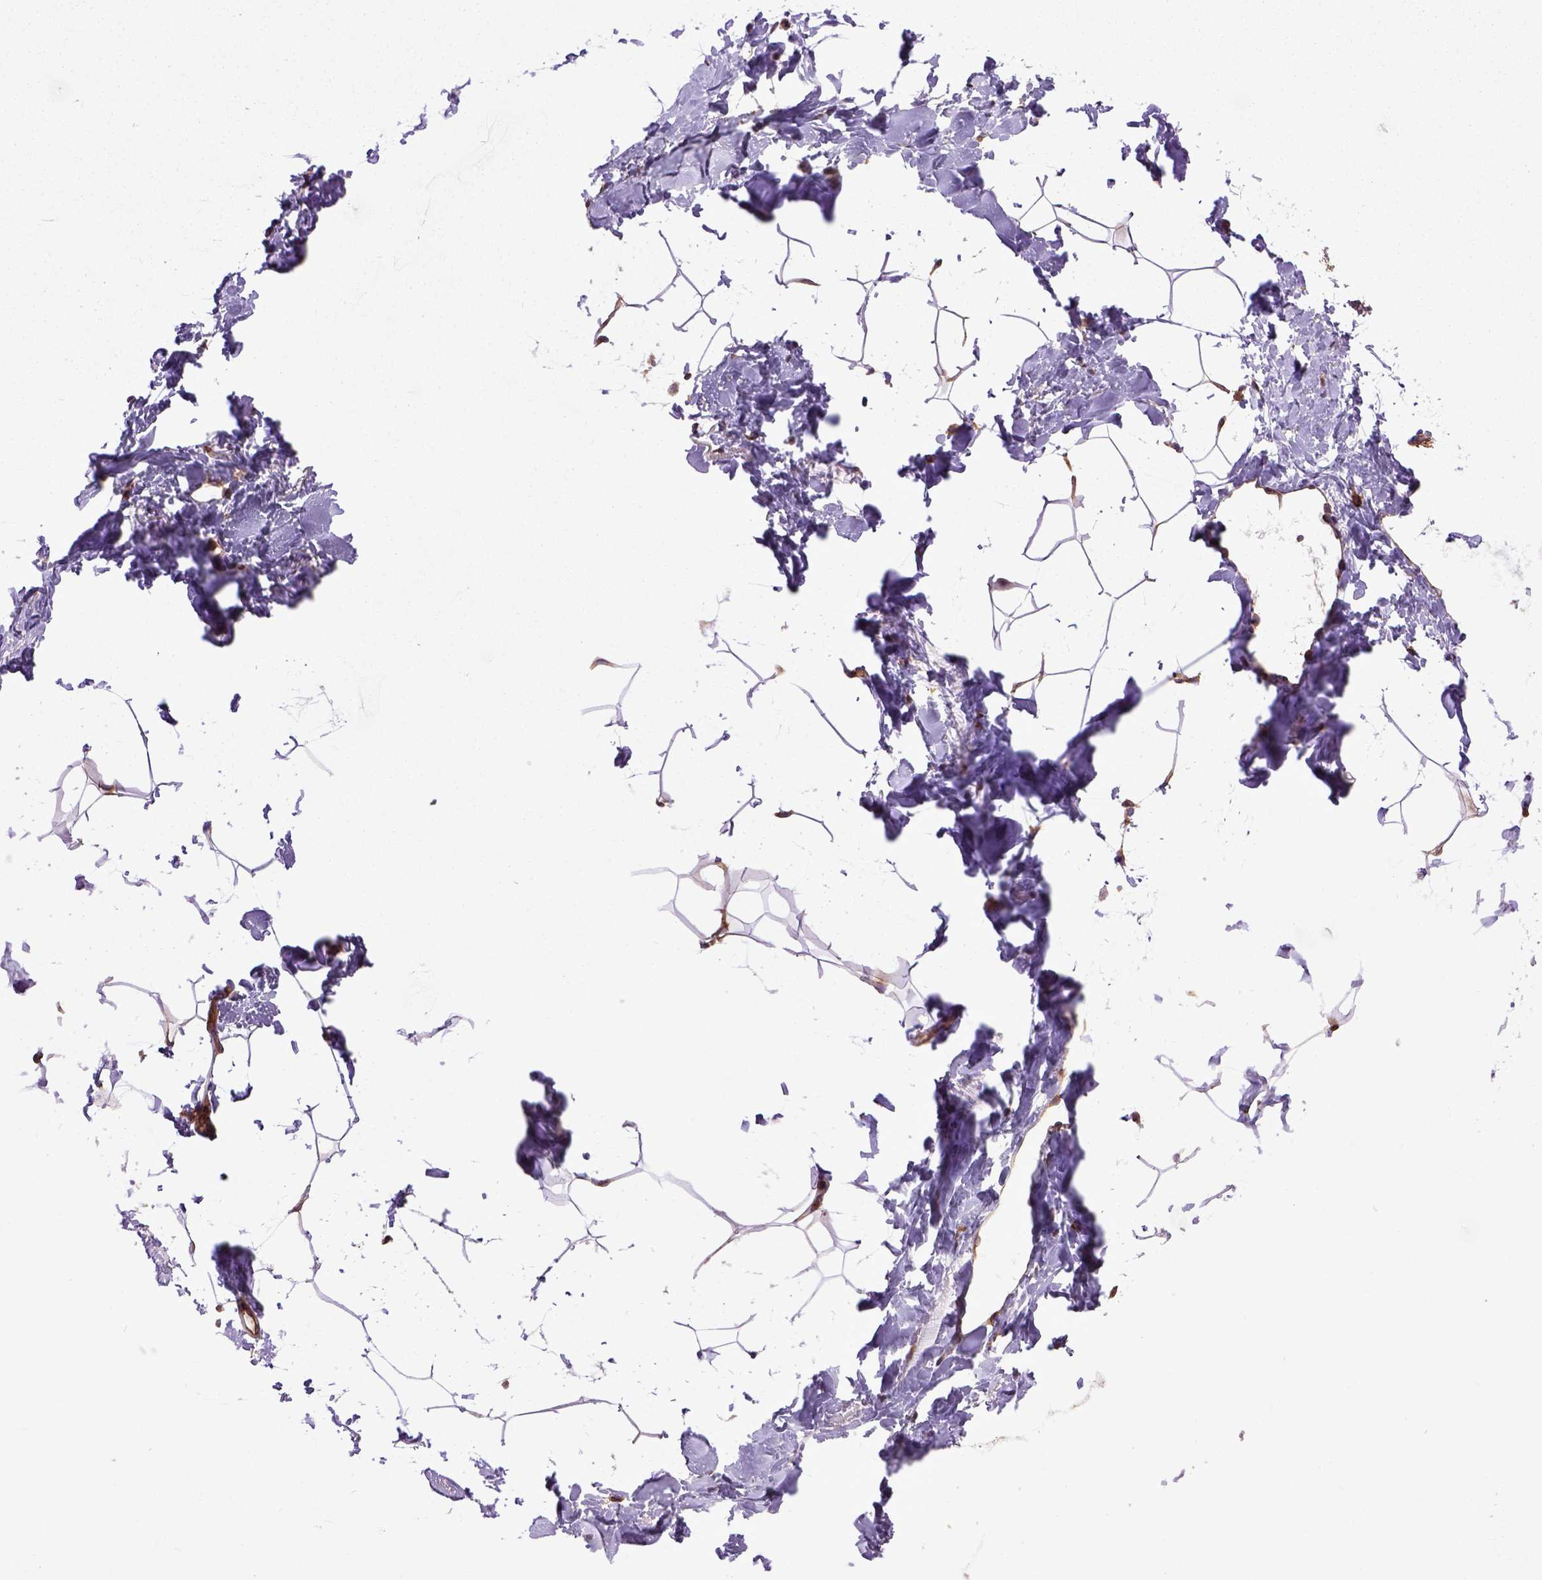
{"staining": {"intensity": "moderate", "quantity": "25%-75%", "location": "cytoplasmic/membranous"}, "tissue": "breast", "cell_type": "Adipocytes", "image_type": "normal", "snomed": [{"axis": "morphology", "description": "Normal tissue, NOS"}, {"axis": "topography", "description": "Breast"}], "caption": "High-power microscopy captured an immunohistochemistry (IHC) photomicrograph of benign breast, revealing moderate cytoplasmic/membranous positivity in approximately 25%-75% of adipocytes.", "gene": "CAPRIN1", "patient": {"sex": "female", "age": 32}}